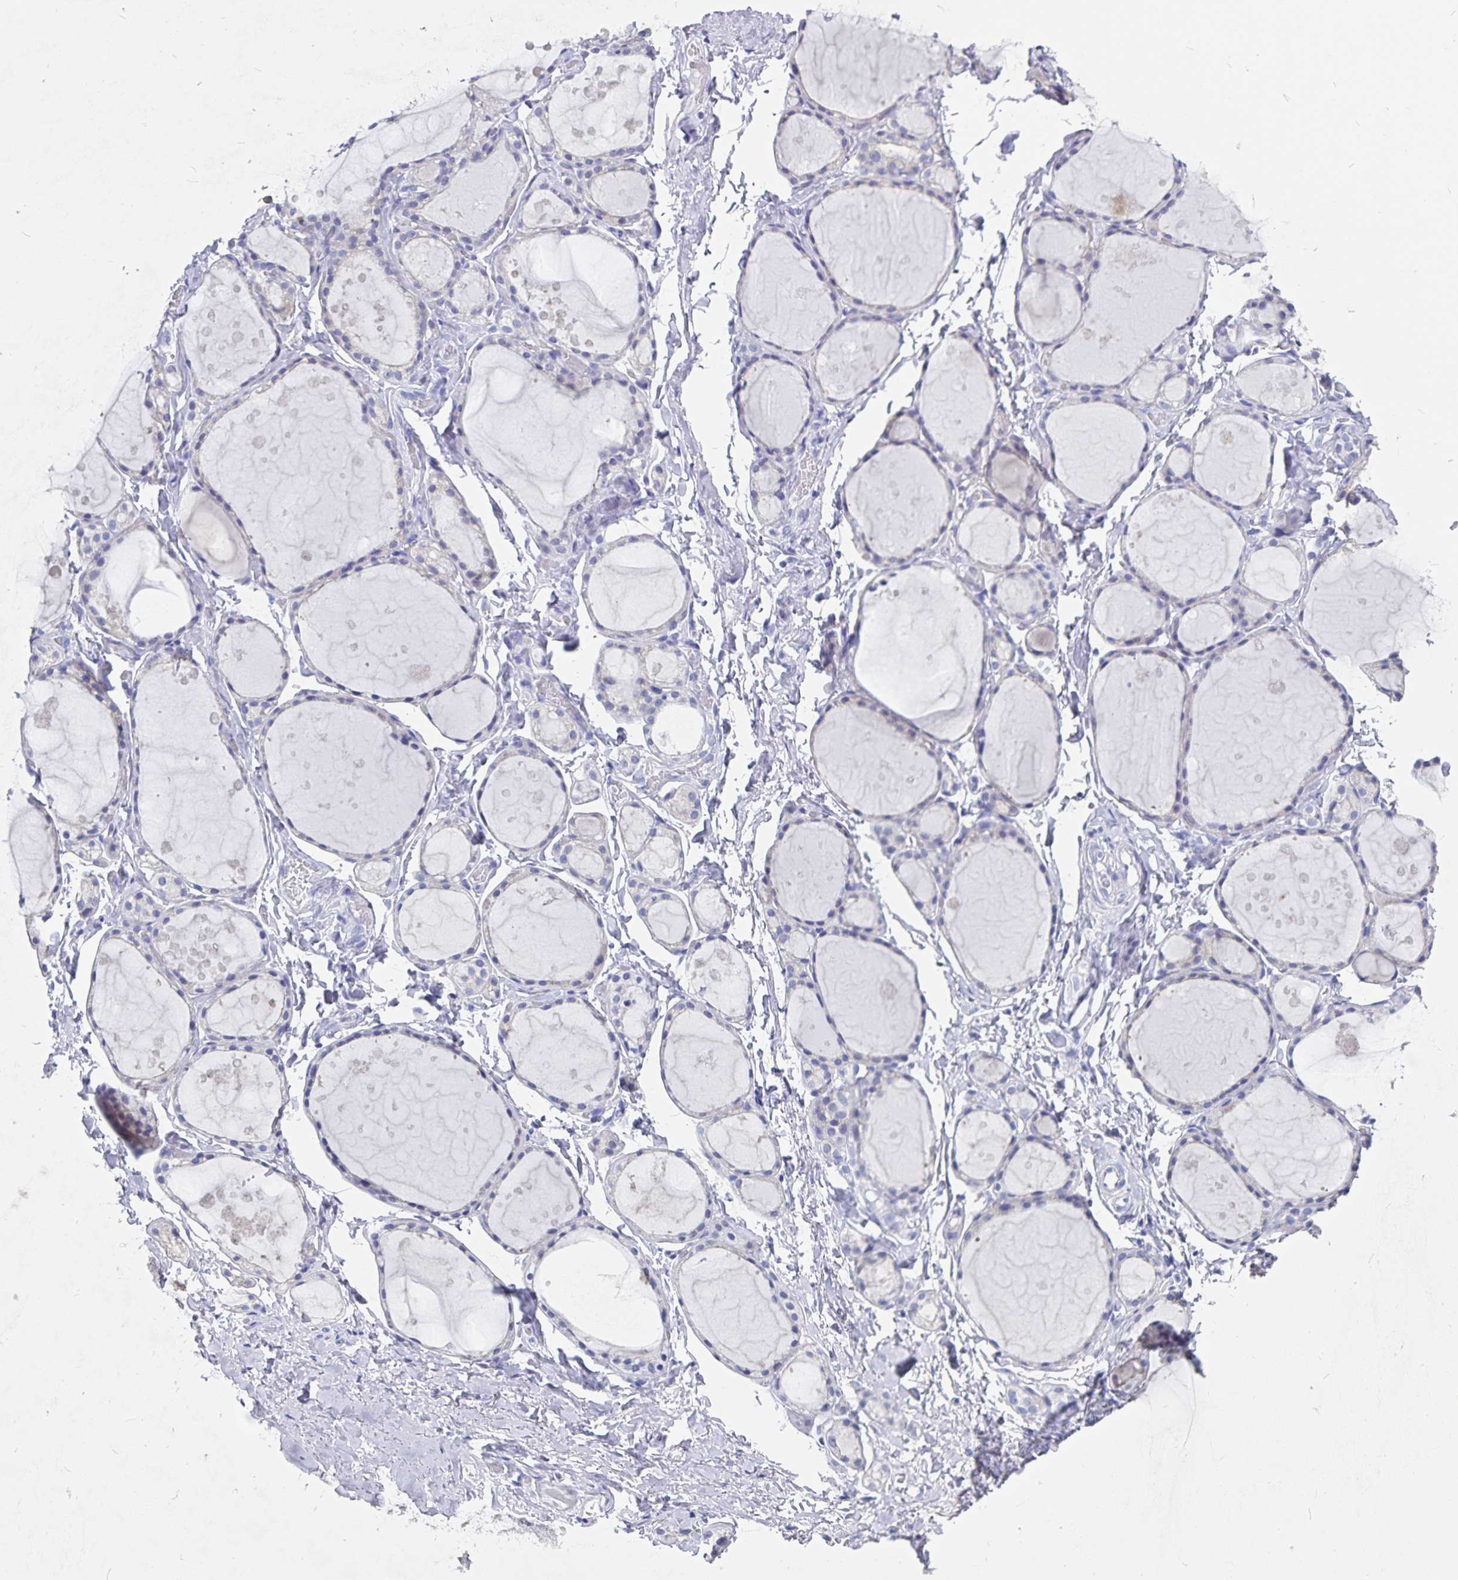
{"staining": {"intensity": "negative", "quantity": "none", "location": "none"}, "tissue": "thyroid gland", "cell_type": "Glandular cells", "image_type": "normal", "snomed": [{"axis": "morphology", "description": "Normal tissue, NOS"}, {"axis": "topography", "description": "Thyroid gland"}], "caption": "IHC photomicrograph of benign thyroid gland: human thyroid gland stained with DAB (3,3'-diaminobenzidine) exhibits no significant protein positivity in glandular cells.", "gene": "SNTN", "patient": {"sex": "male", "age": 68}}